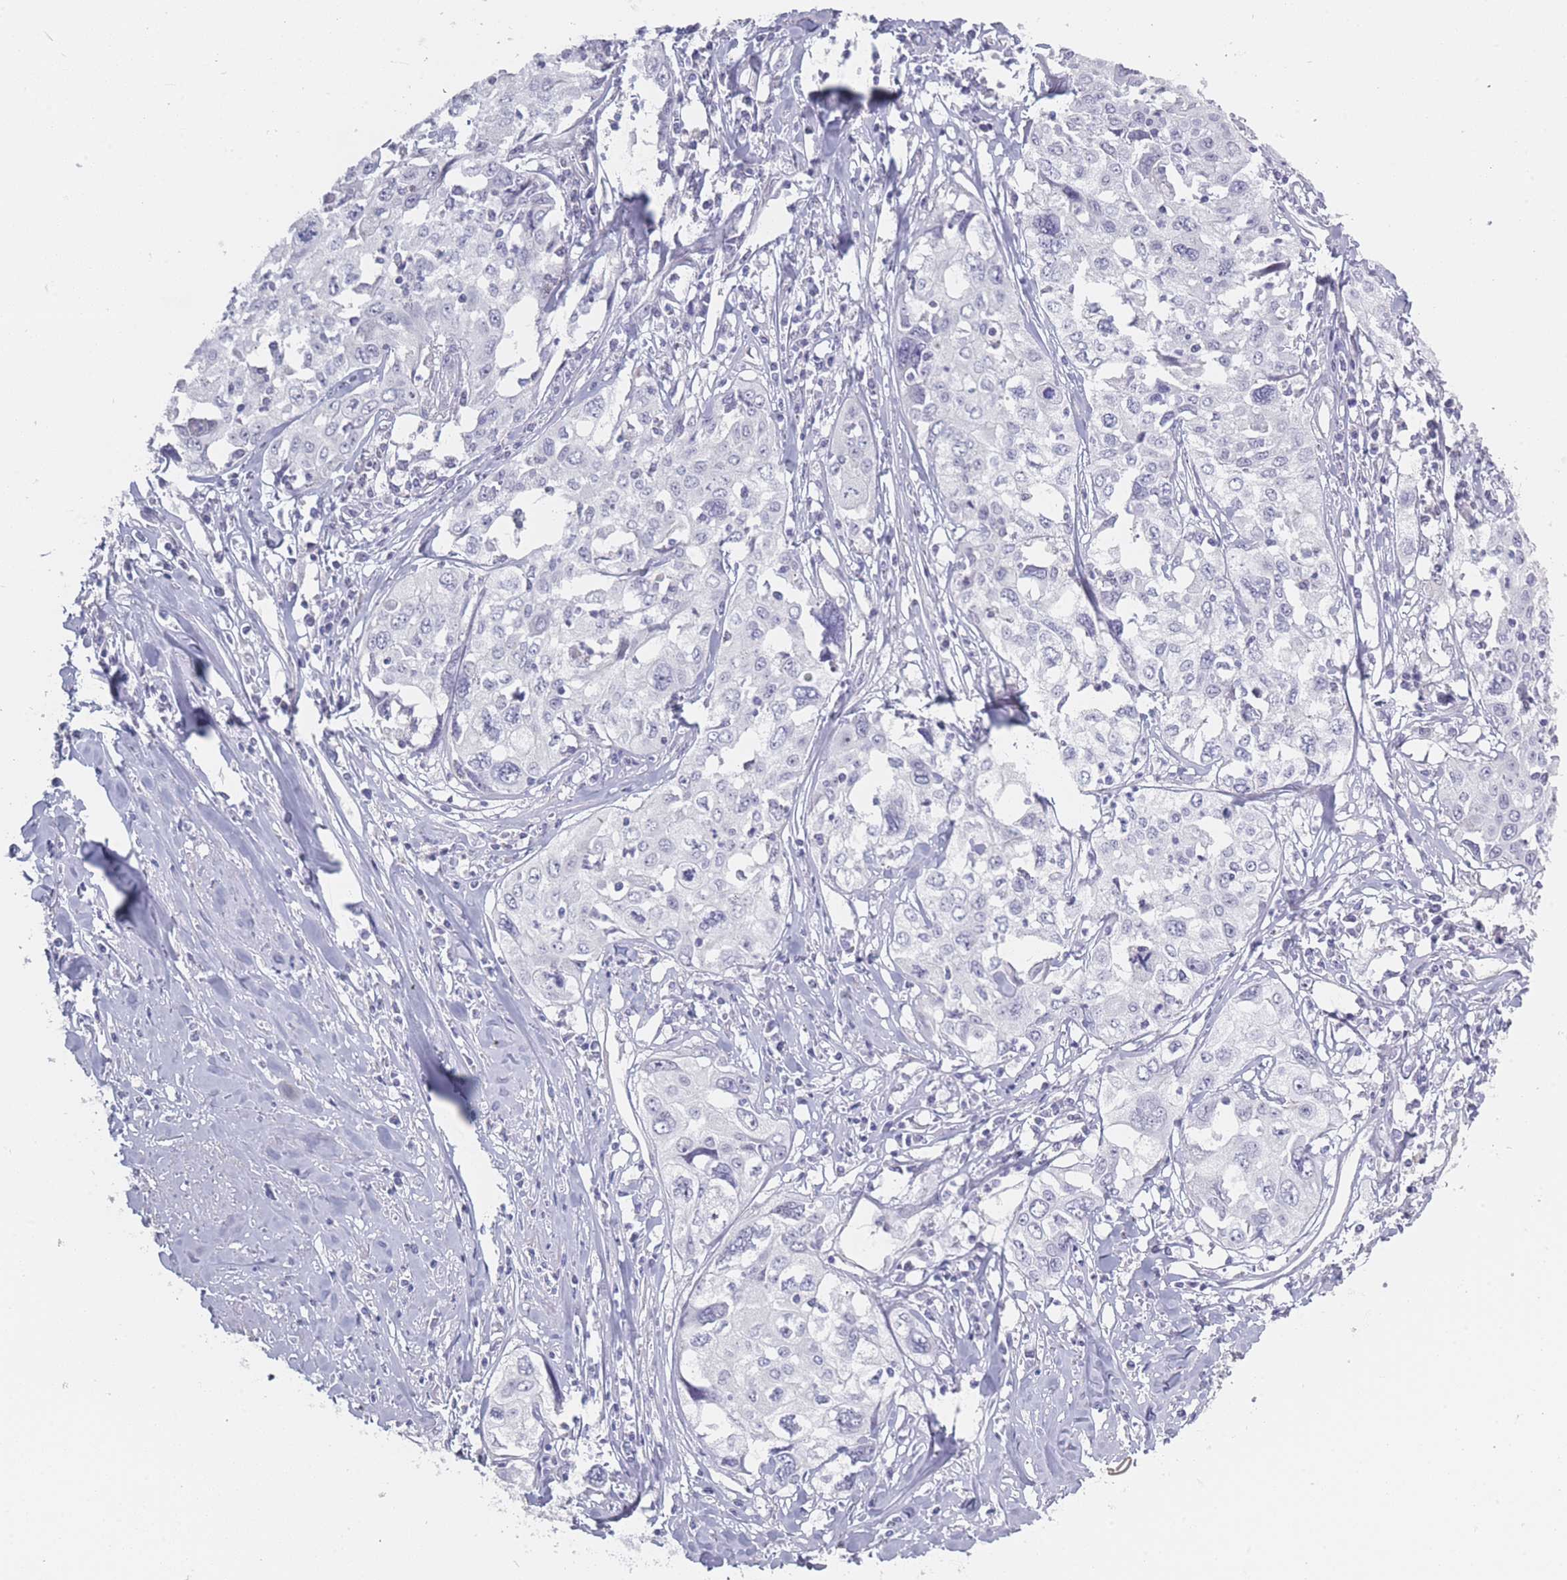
{"staining": {"intensity": "negative", "quantity": "none", "location": "none"}, "tissue": "cervical cancer", "cell_type": "Tumor cells", "image_type": "cancer", "snomed": [{"axis": "morphology", "description": "Squamous cell carcinoma, NOS"}, {"axis": "topography", "description": "Cervix"}], "caption": "Immunohistochemistry (IHC) image of squamous cell carcinoma (cervical) stained for a protein (brown), which reveals no positivity in tumor cells.", "gene": "ROS1", "patient": {"sex": "female", "age": 31}}